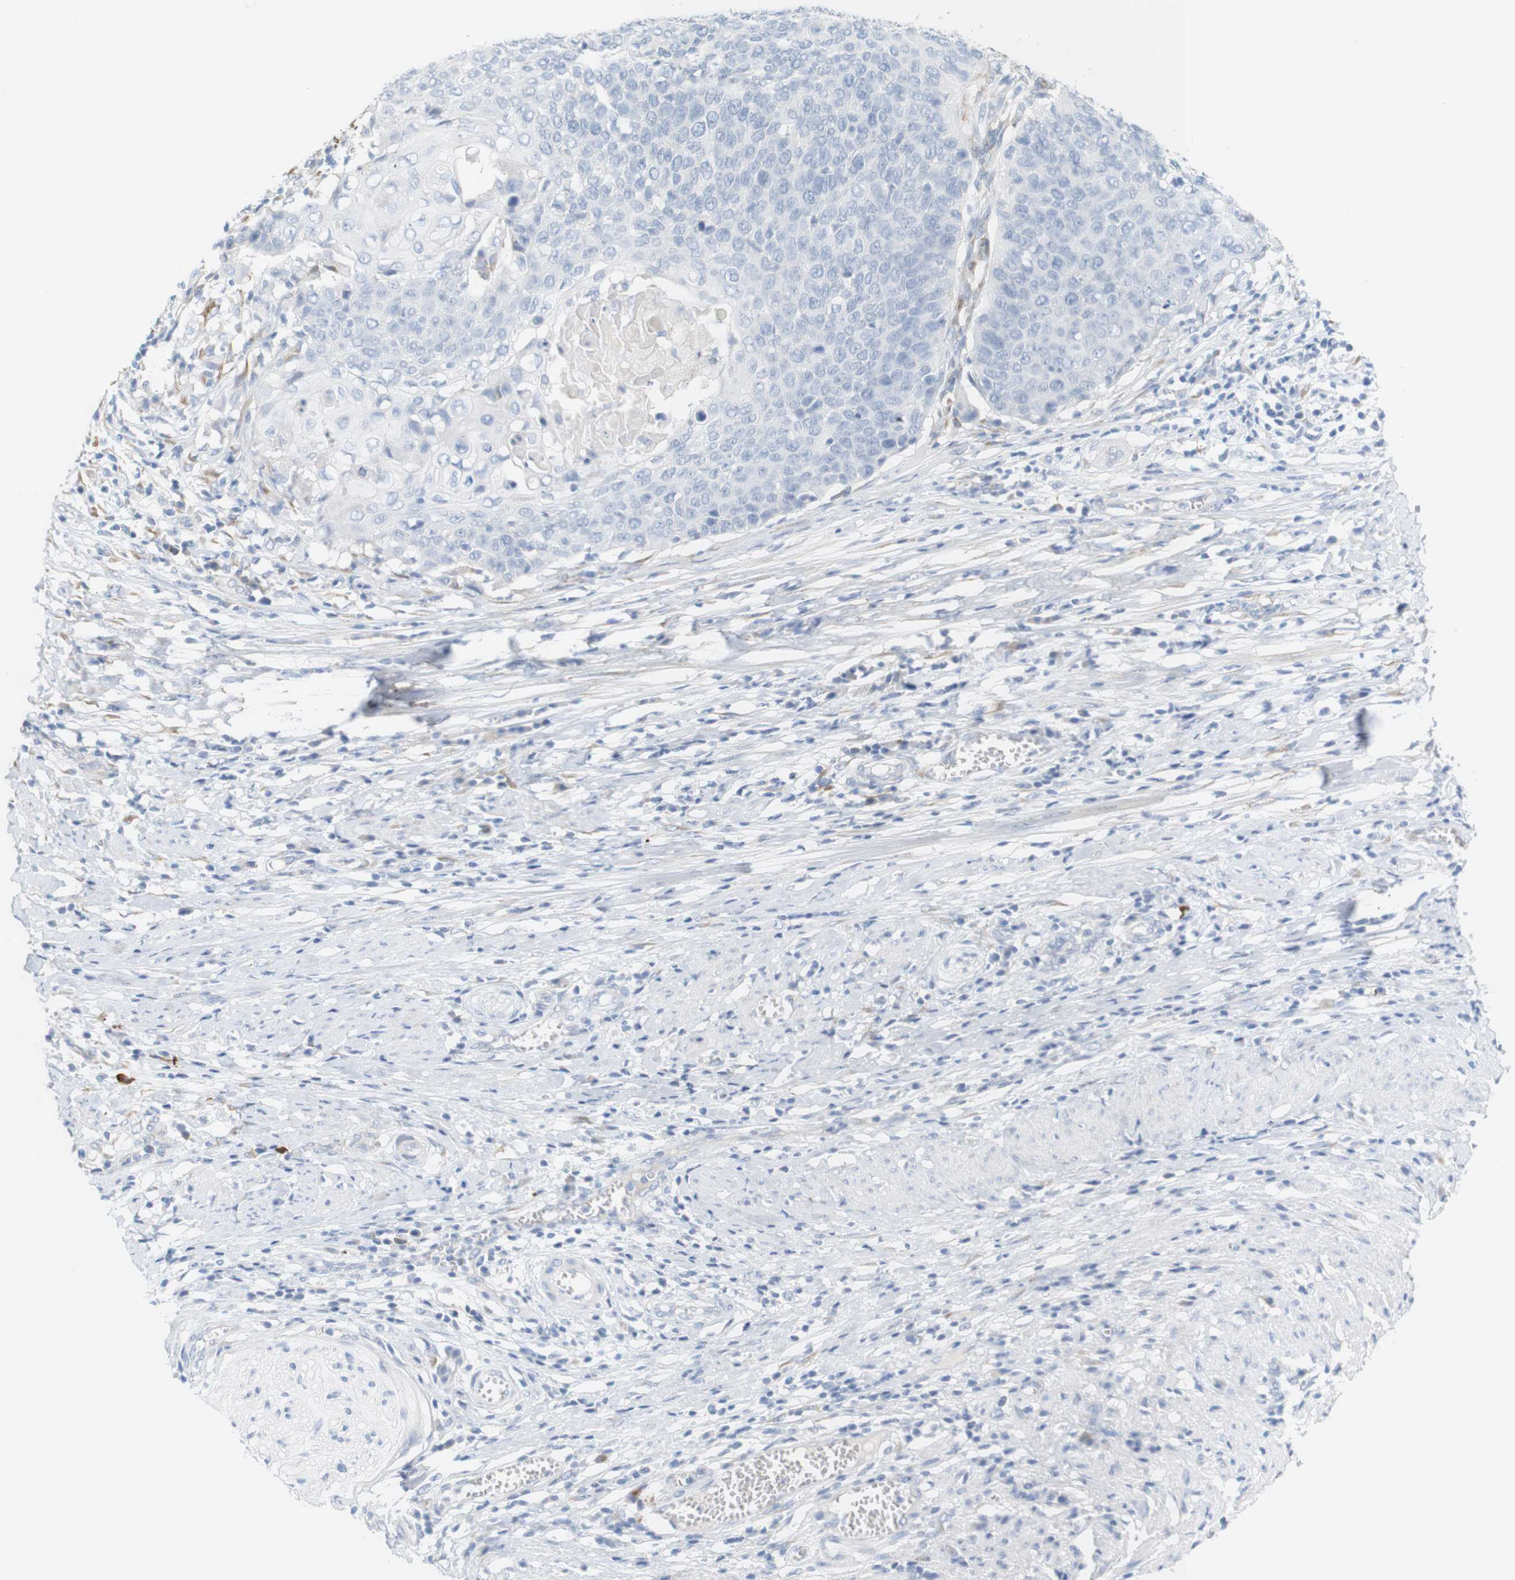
{"staining": {"intensity": "negative", "quantity": "none", "location": "none"}, "tissue": "cervical cancer", "cell_type": "Tumor cells", "image_type": "cancer", "snomed": [{"axis": "morphology", "description": "Squamous cell carcinoma, NOS"}, {"axis": "topography", "description": "Cervix"}], "caption": "Protein analysis of cervical cancer (squamous cell carcinoma) demonstrates no significant staining in tumor cells.", "gene": "RGS9", "patient": {"sex": "female", "age": 39}}